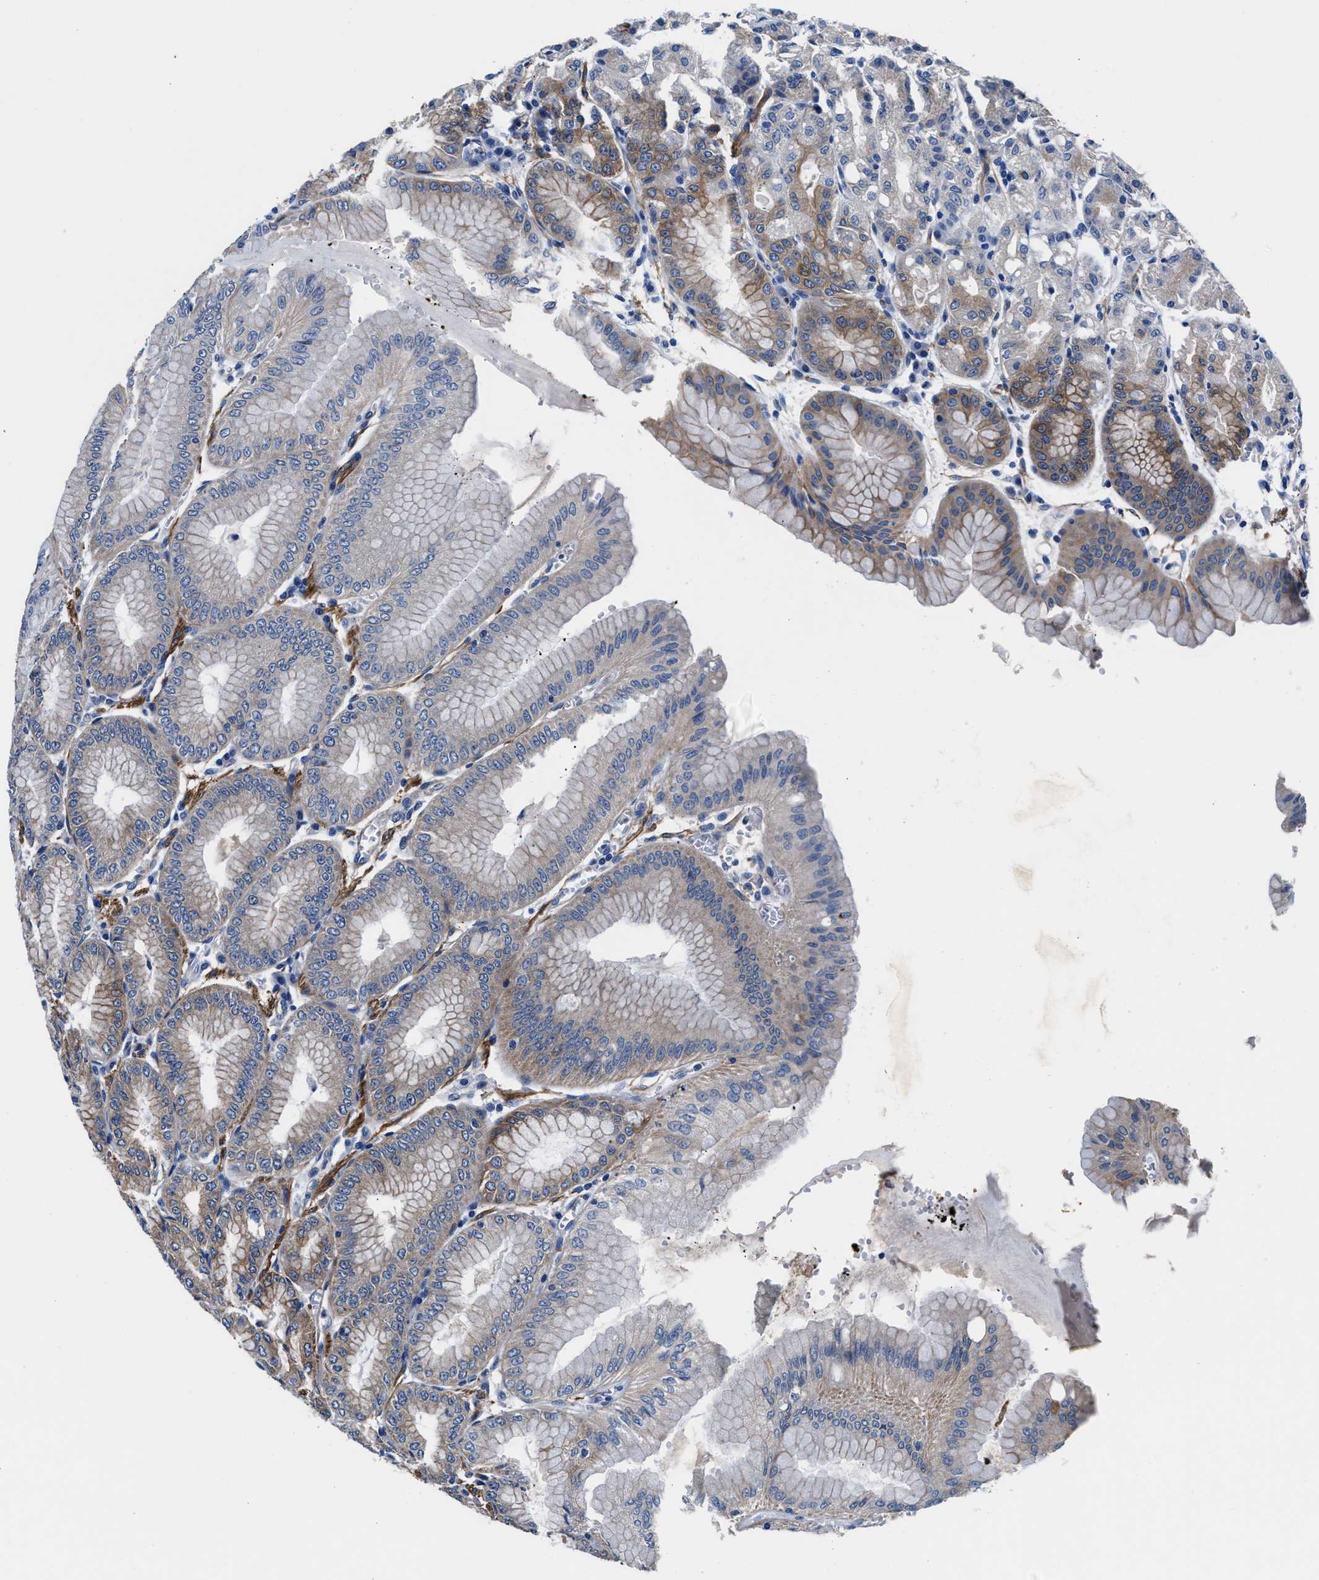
{"staining": {"intensity": "moderate", "quantity": "<25%", "location": "cytoplasmic/membranous"}, "tissue": "stomach", "cell_type": "Glandular cells", "image_type": "normal", "snomed": [{"axis": "morphology", "description": "Normal tissue, NOS"}, {"axis": "topography", "description": "Stomach, lower"}], "caption": "The photomicrograph displays staining of benign stomach, revealing moderate cytoplasmic/membranous protein staining (brown color) within glandular cells.", "gene": "PARG", "patient": {"sex": "male", "age": 71}}